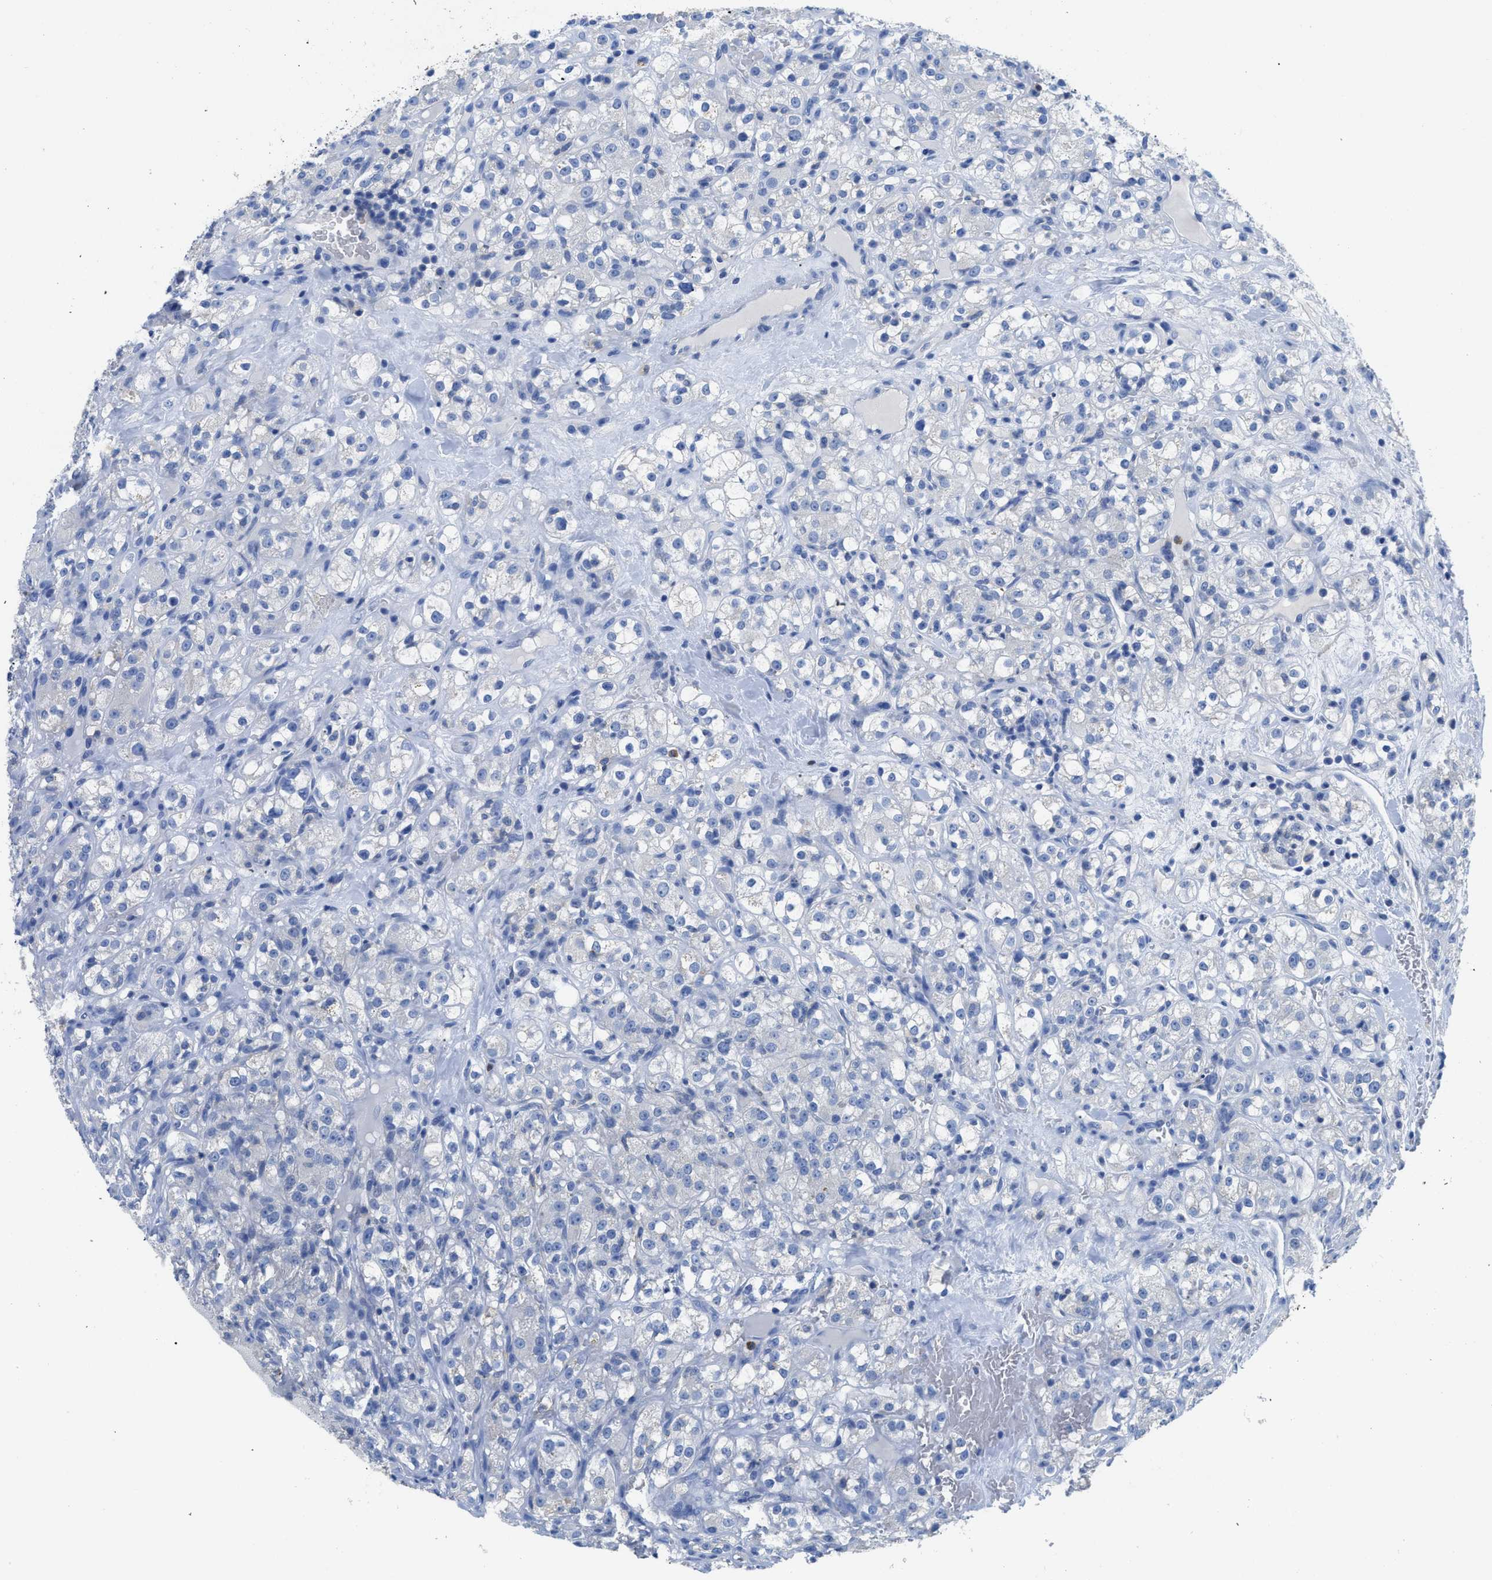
{"staining": {"intensity": "negative", "quantity": "none", "location": "none"}, "tissue": "renal cancer", "cell_type": "Tumor cells", "image_type": "cancer", "snomed": [{"axis": "morphology", "description": "Normal tissue, NOS"}, {"axis": "morphology", "description": "Adenocarcinoma, NOS"}, {"axis": "topography", "description": "Kidney"}], "caption": "Renal adenocarcinoma was stained to show a protein in brown. There is no significant positivity in tumor cells.", "gene": "NEB", "patient": {"sex": "male", "age": 61}}